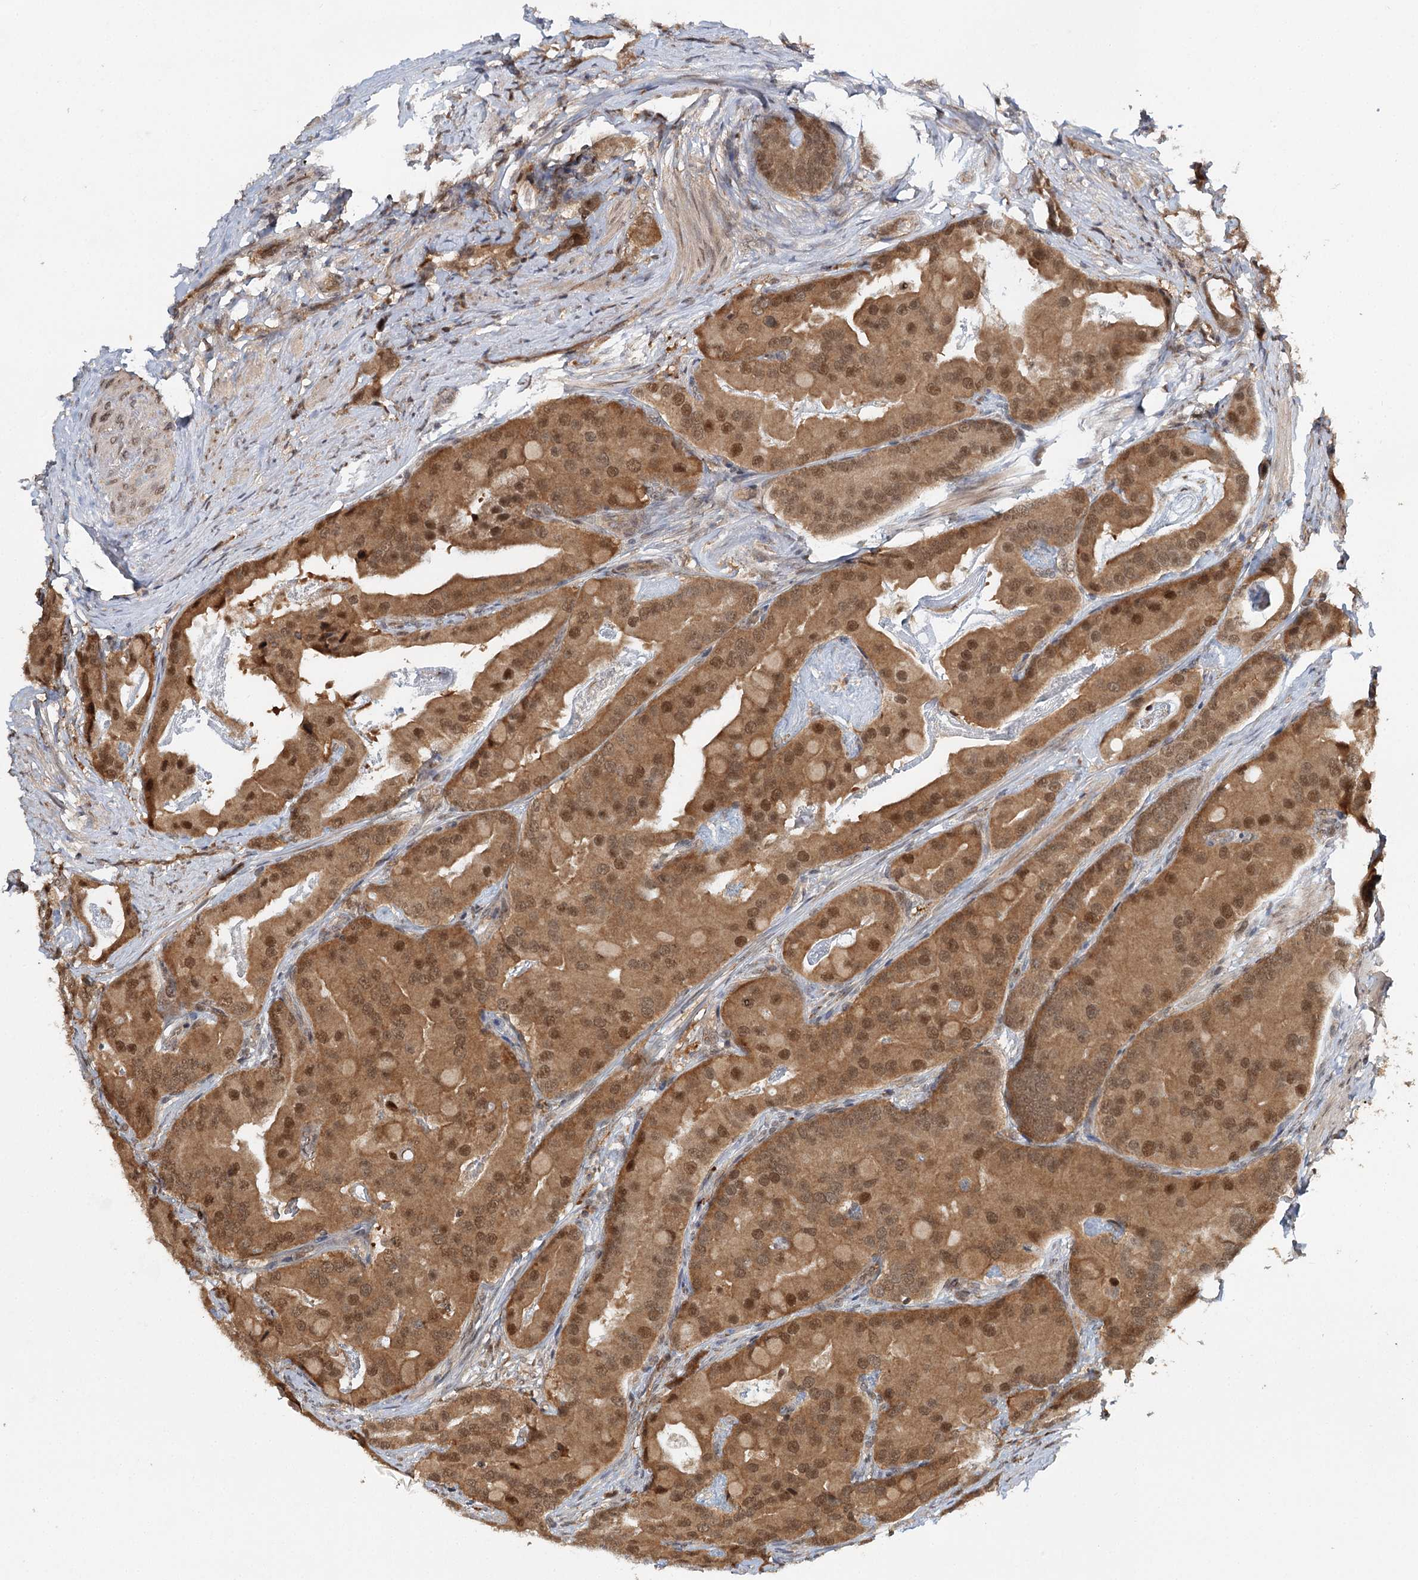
{"staining": {"intensity": "moderate", "quantity": ">75%", "location": "cytoplasmic/membranous,nuclear"}, "tissue": "prostate cancer", "cell_type": "Tumor cells", "image_type": "cancer", "snomed": [{"axis": "morphology", "description": "Adenocarcinoma, Low grade"}, {"axis": "topography", "description": "Prostate"}], "caption": "Immunohistochemical staining of human prostate cancer displays medium levels of moderate cytoplasmic/membranous and nuclear protein staining in approximately >75% of tumor cells.", "gene": "N6AMT1", "patient": {"sex": "male", "age": 71}}